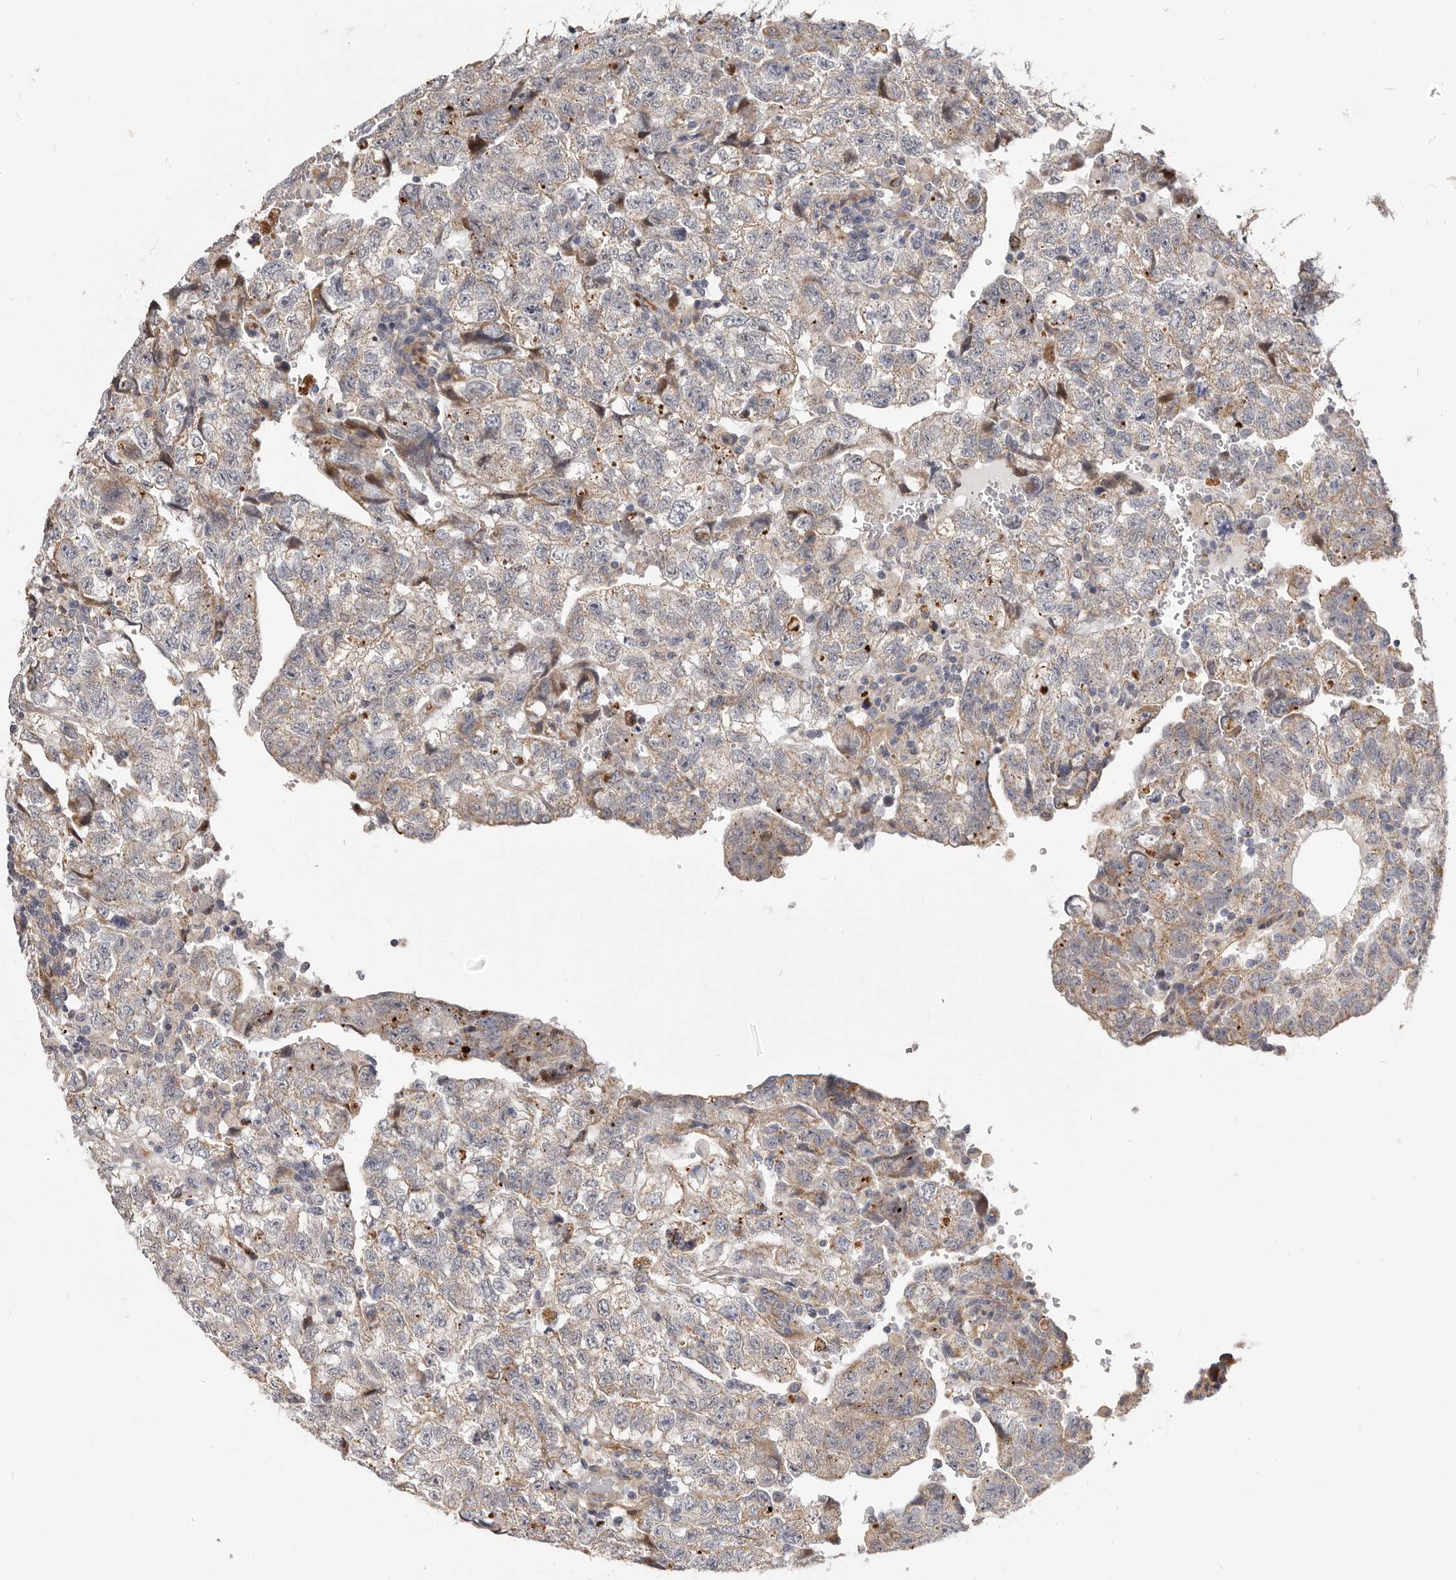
{"staining": {"intensity": "weak", "quantity": "25%-75%", "location": "cytoplasmic/membranous"}, "tissue": "testis cancer", "cell_type": "Tumor cells", "image_type": "cancer", "snomed": [{"axis": "morphology", "description": "Carcinoma, Embryonal, NOS"}, {"axis": "topography", "description": "Testis"}], "caption": "Tumor cells display low levels of weak cytoplasmic/membranous staining in approximately 25%-75% of cells in human testis embryonal carcinoma.", "gene": "MRPS10", "patient": {"sex": "male", "age": 36}}